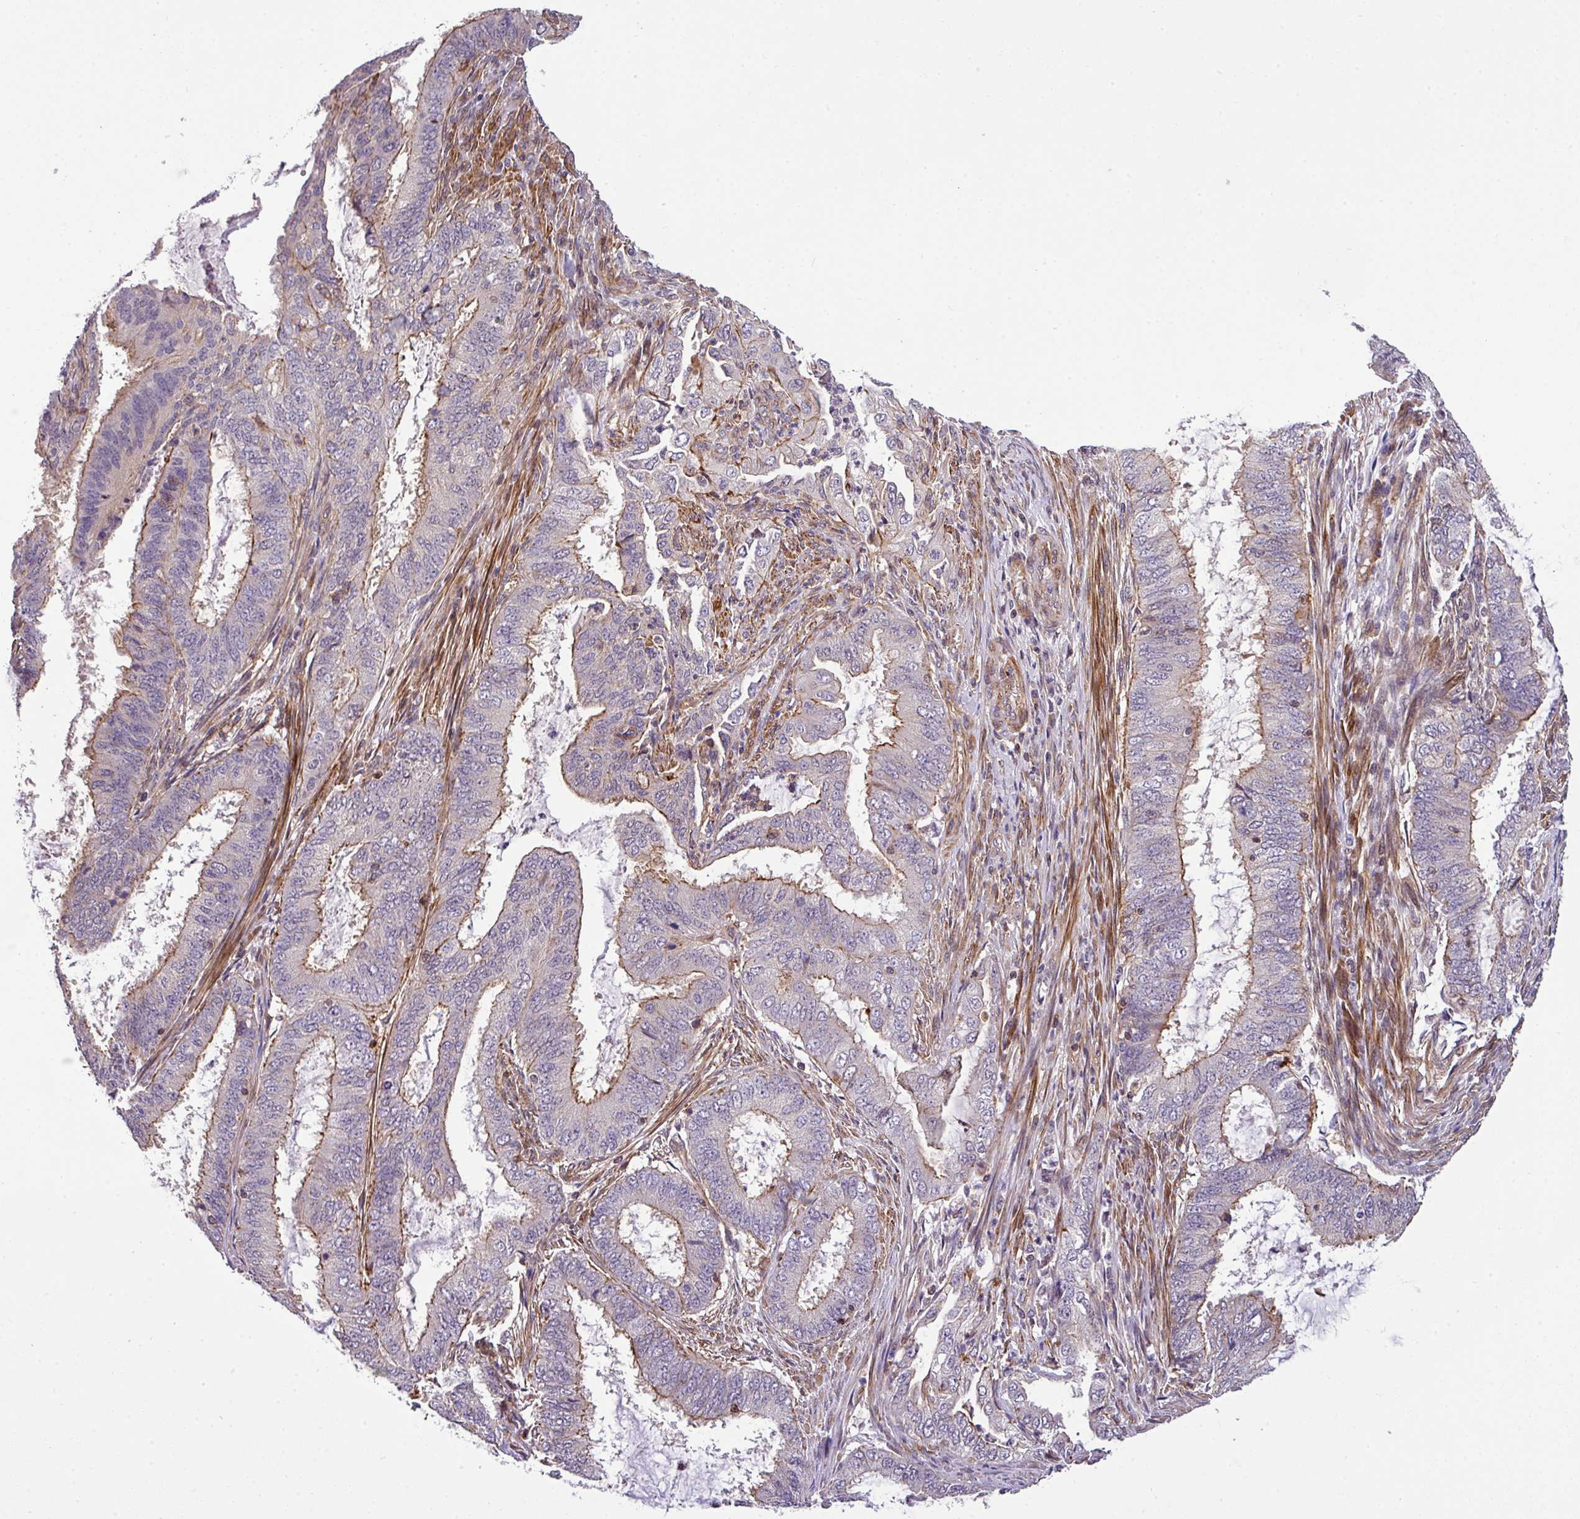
{"staining": {"intensity": "moderate", "quantity": "25%-75%", "location": "cytoplasmic/membranous"}, "tissue": "endometrial cancer", "cell_type": "Tumor cells", "image_type": "cancer", "snomed": [{"axis": "morphology", "description": "Adenocarcinoma, NOS"}, {"axis": "topography", "description": "Endometrium"}], "caption": "The micrograph exhibits a brown stain indicating the presence of a protein in the cytoplasmic/membranous of tumor cells in endometrial cancer (adenocarcinoma).", "gene": "CASS4", "patient": {"sex": "female", "age": 51}}